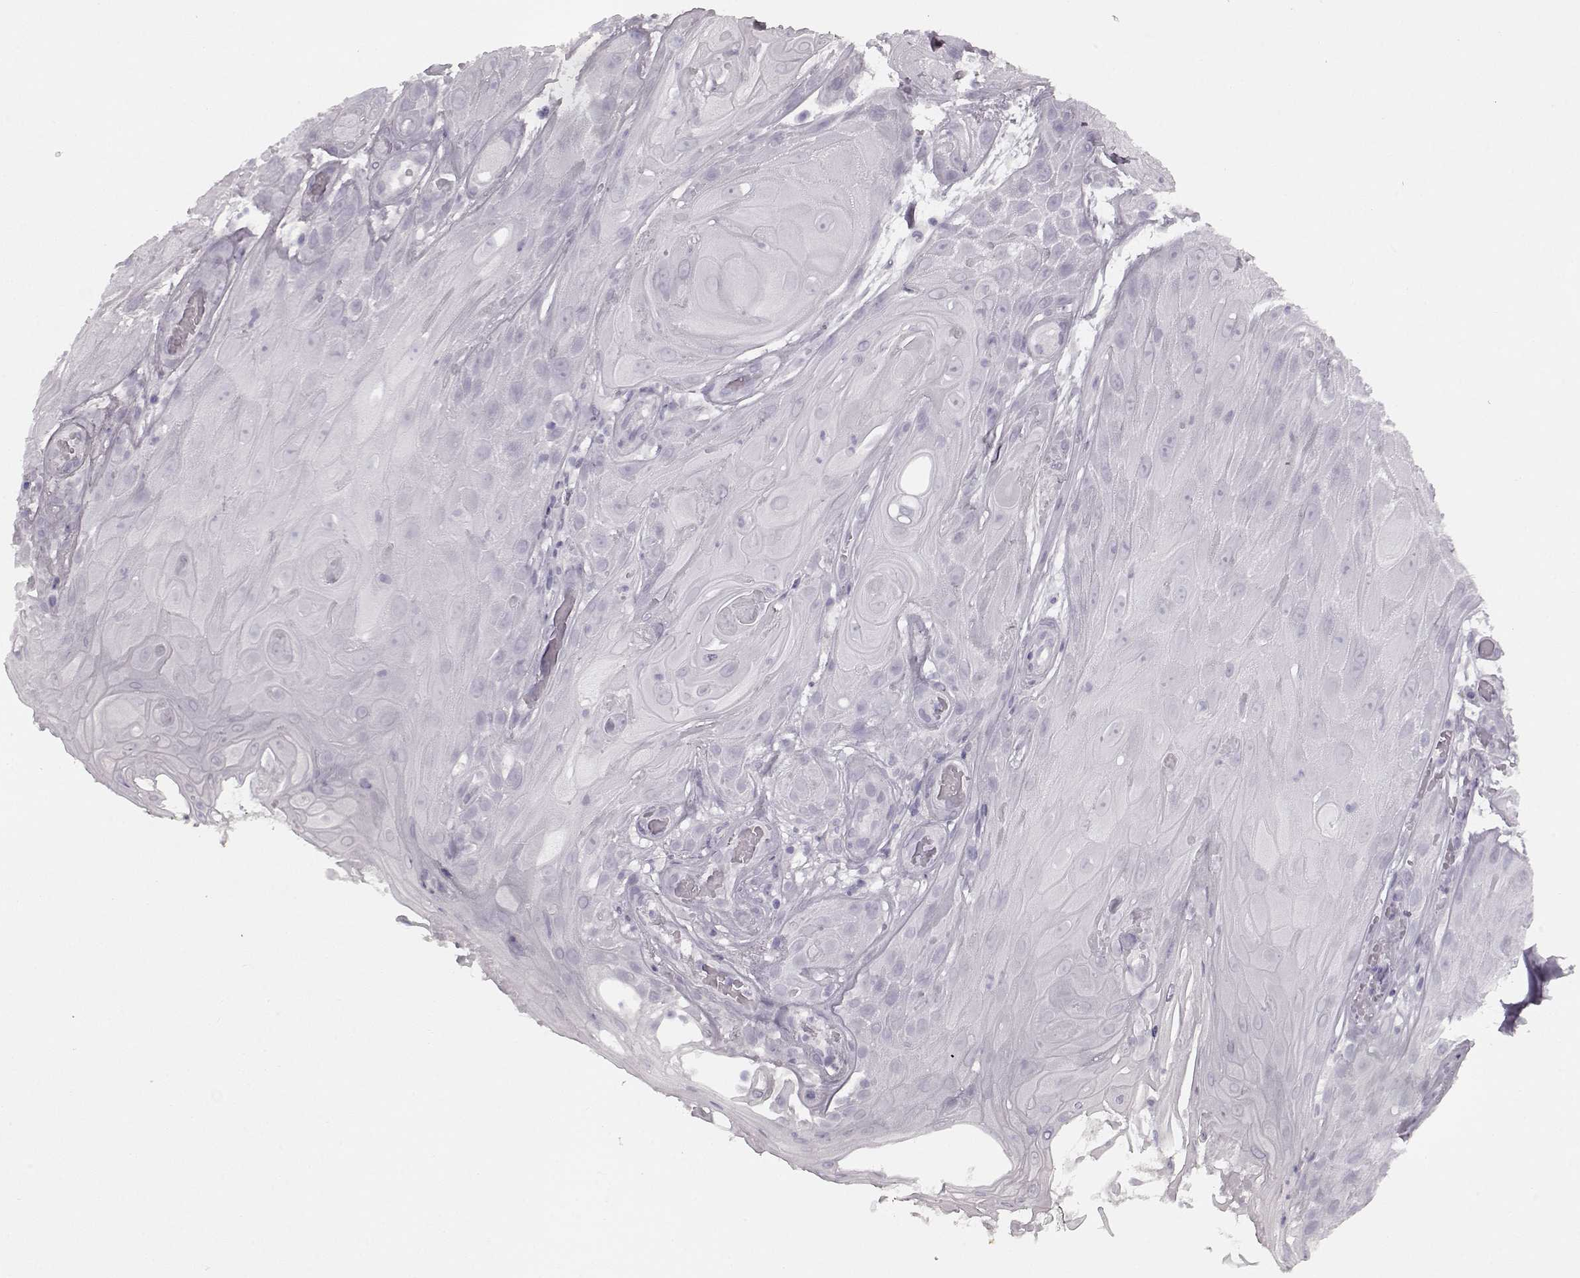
{"staining": {"intensity": "negative", "quantity": "none", "location": "none"}, "tissue": "skin cancer", "cell_type": "Tumor cells", "image_type": "cancer", "snomed": [{"axis": "morphology", "description": "Squamous cell carcinoma, NOS"}, {"axis": "topography", "description": "Skin"}], "caption": "Immunohistochemistry of human skin cancer (squamous cell carcinoma) demonstrates no staining in tumor cells.", "gene": "SEMG2", "patient": {"sex": "male", "age": 62}}